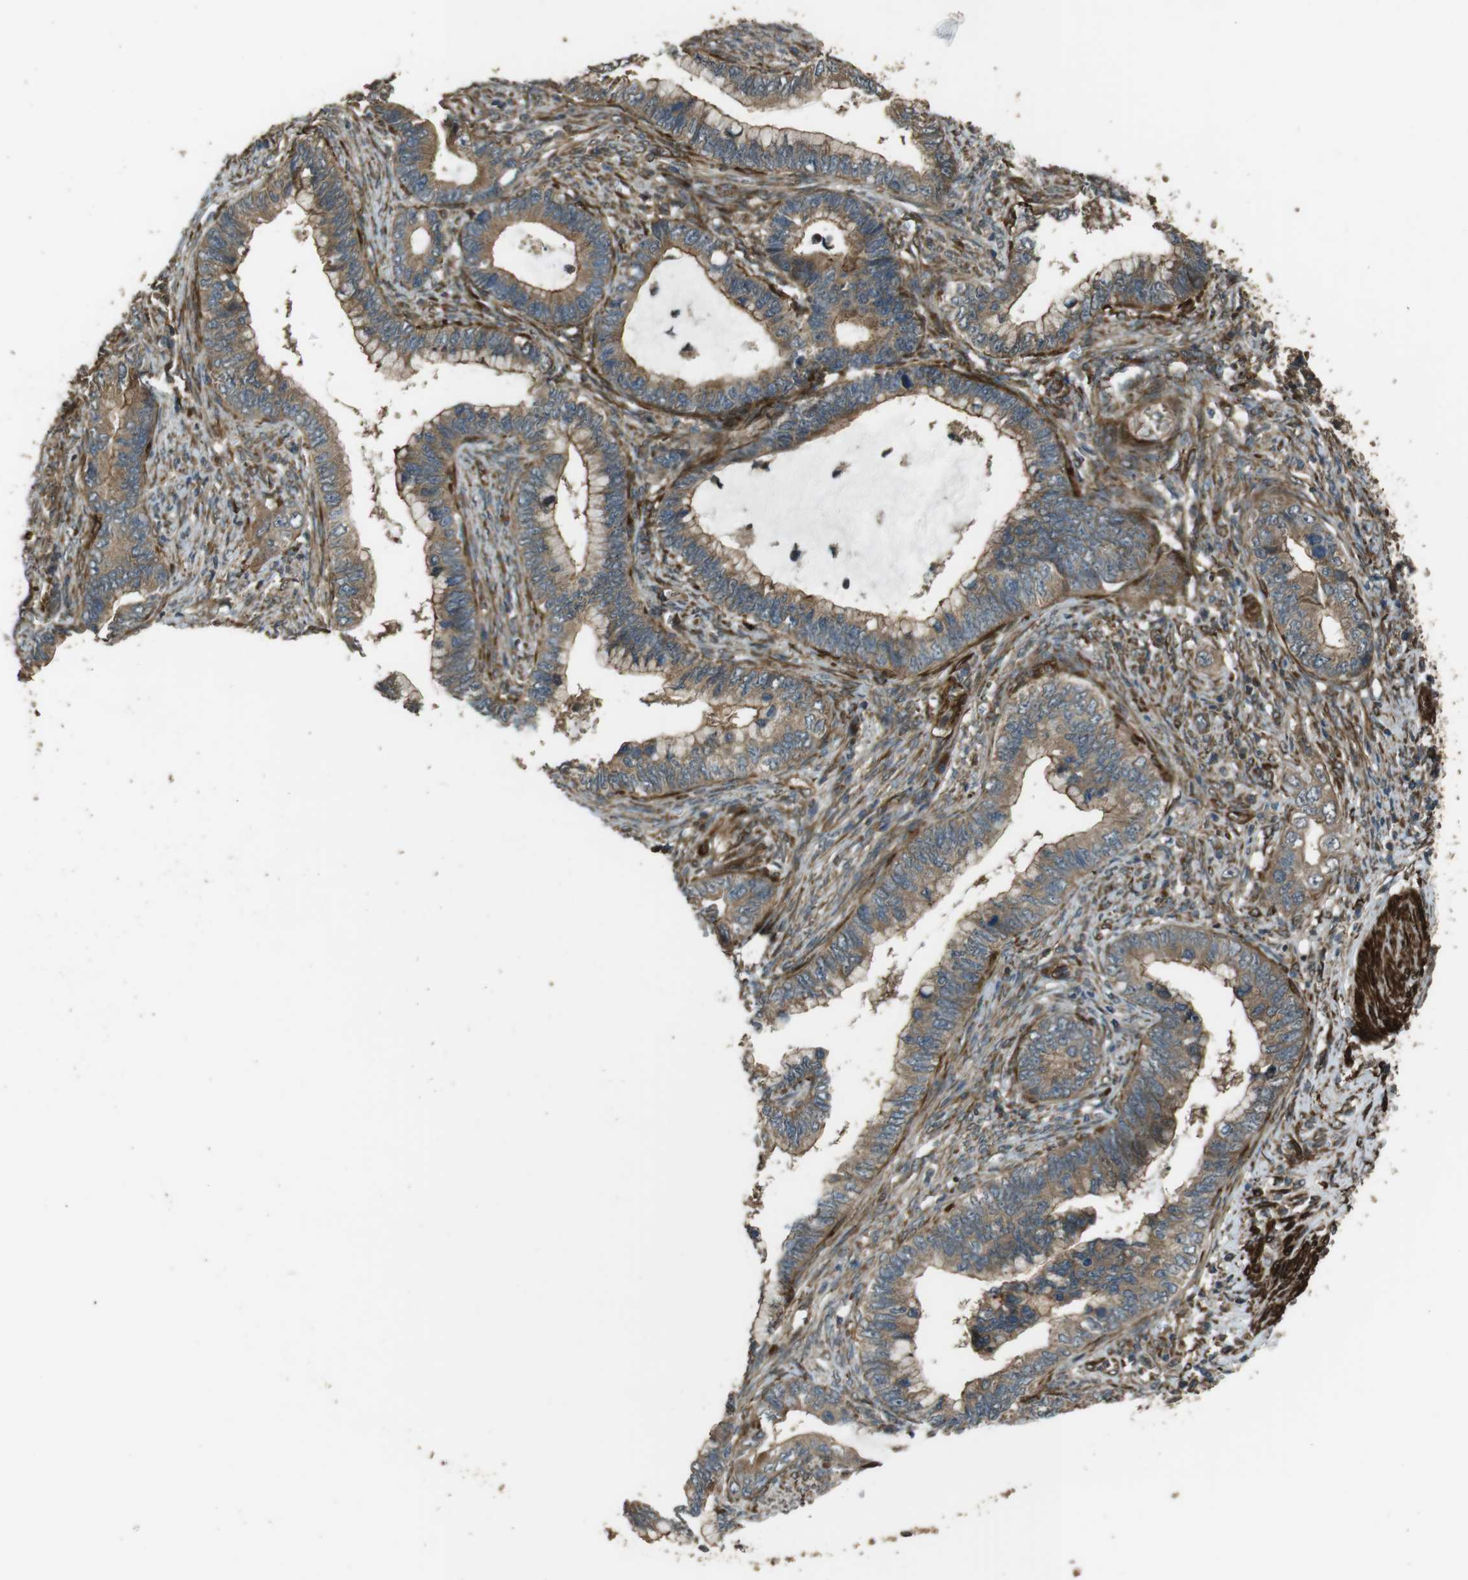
{"staining": {"intensity": "moderate", "quantity": ">75%", "location": "cytoplasmic/membranous"}, "tissue": "cervical cancer", "cell_type": "Tumor cells", "image_type": "cancer", "snomed": [{"axis": "morphology", "description": "Adenocarcinoma, NOS"}, {"axis": "topography", "description": "Cervix"}], "caption": "Immunohistochemical staining of cervical adenocarcinoma demonstrates medium levels of moderate cytoplasmic/membranous protein staining in about >75% of tumor cells.", "gene": "MSRB3", "patient": {"sex": "female", "age": 44}}